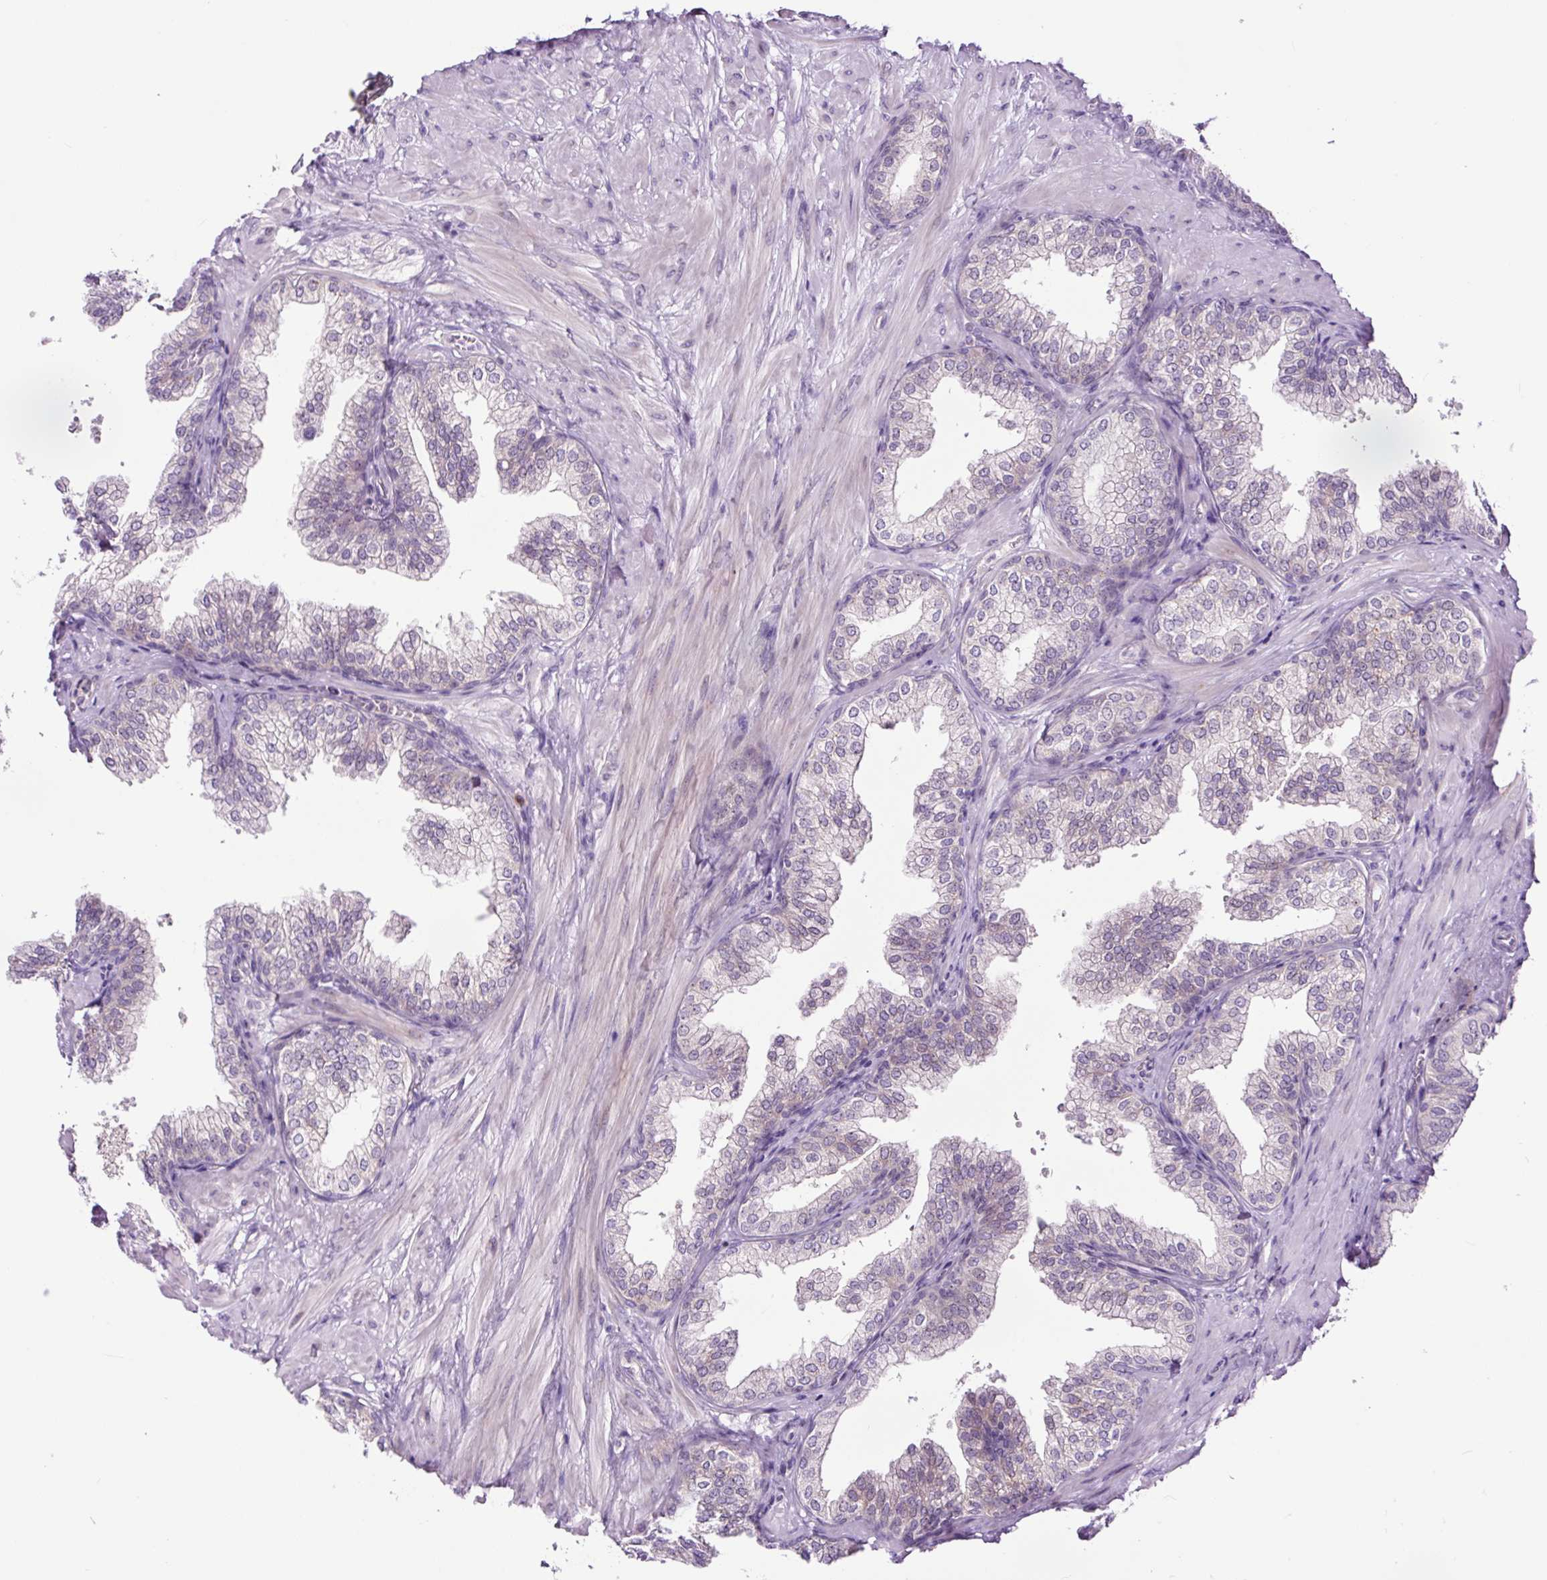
{"staining": {"intensity": "weak", "quantity": "<25%", "location": "cytoplasmic/membranous"}, "tissue": "prostate", "cell_type": "Glandular cells", "image_type": "normal", "snomed": [{"axis": "morphology", "description": "Normal tissue, NOS"}, {"axis": "topography", "description": "Prostate"}], "caption": "A photomicrograph of prostate stained for a protein demonstrates no brown staining in glandular cells.", "gene": "NOM1", "patient": {"sex": "male", "age": 60}}